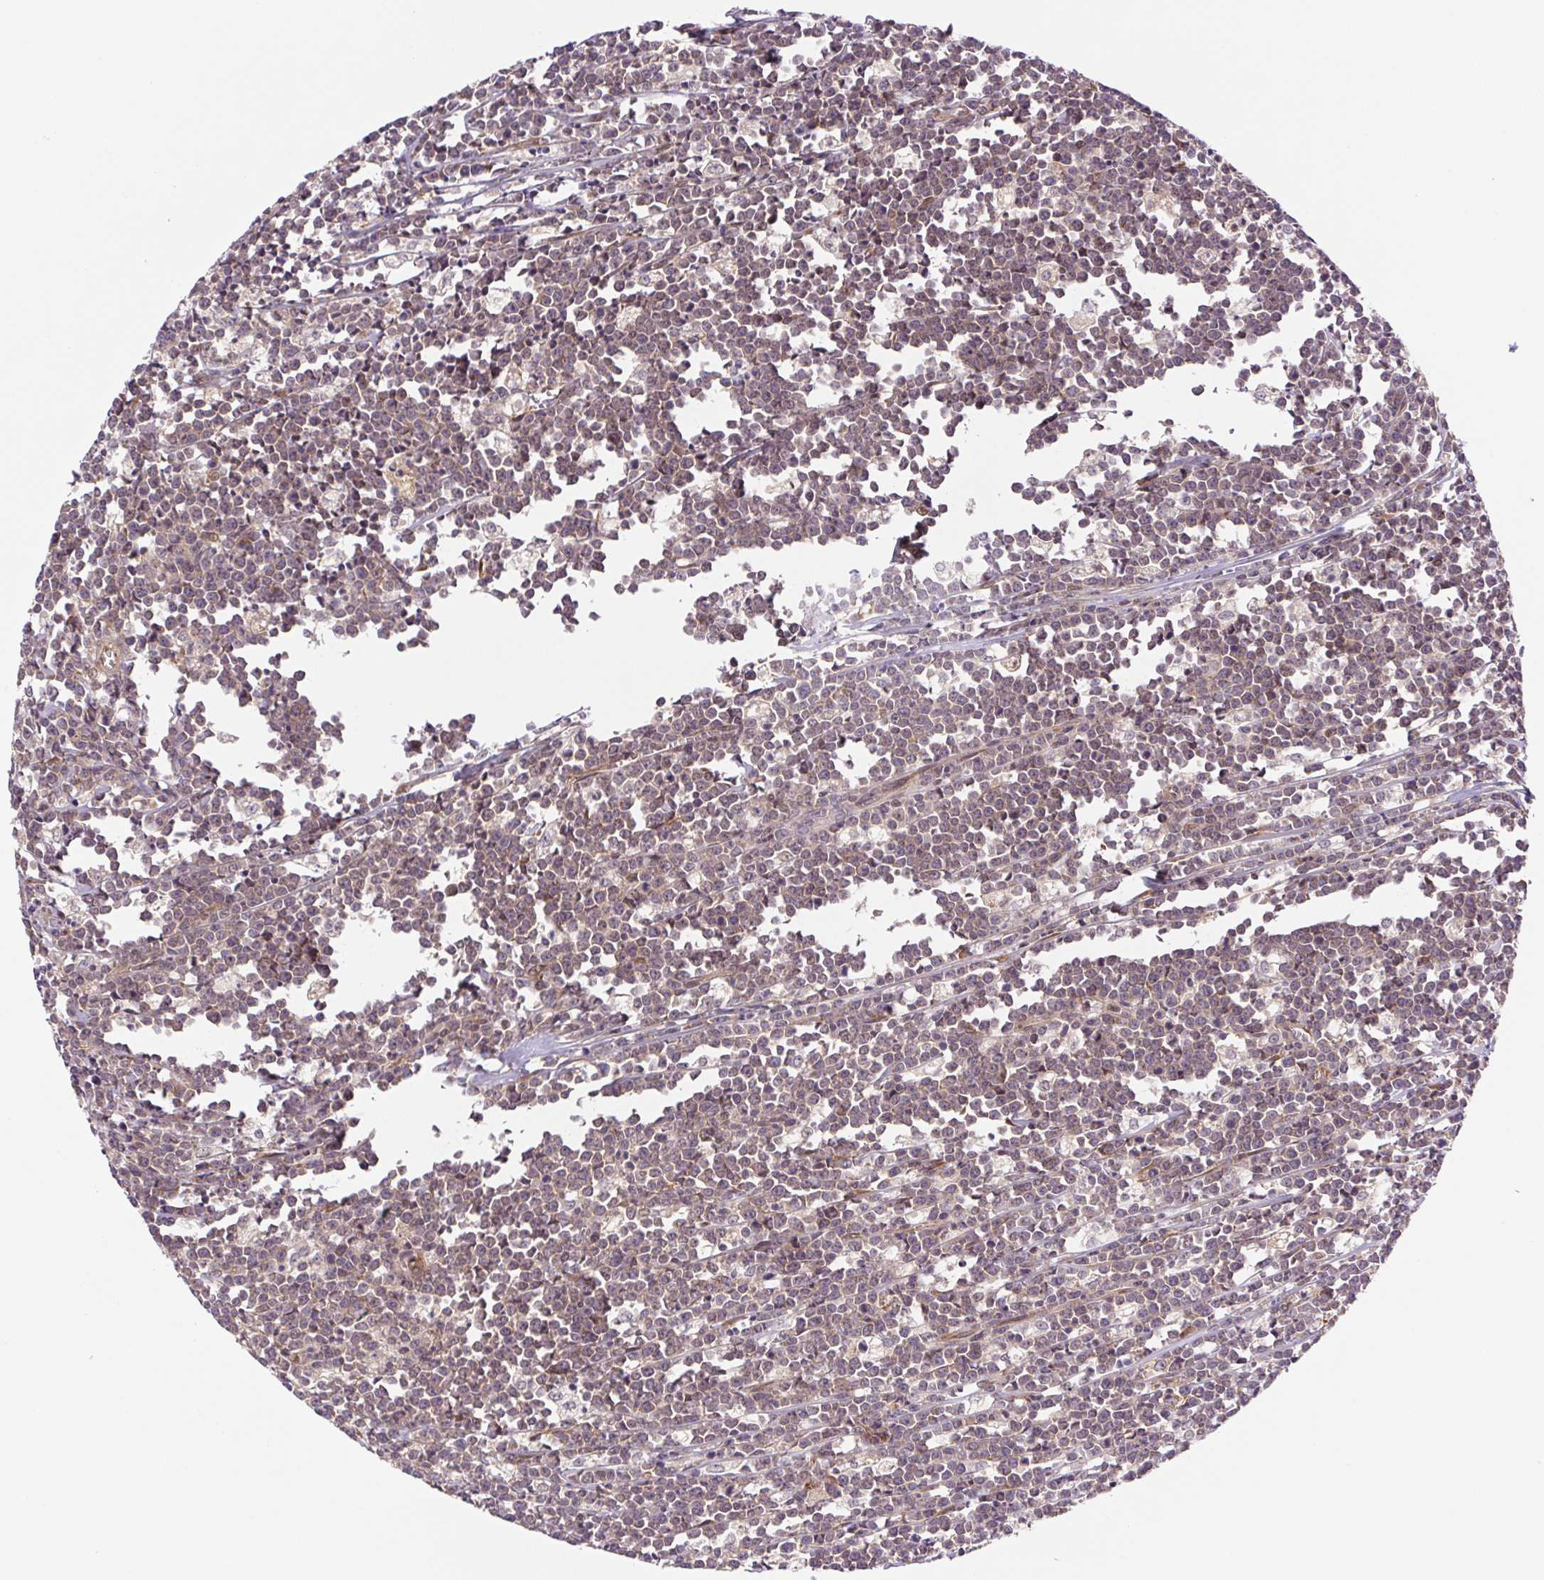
{"staining": {"intensity": "weak", "quantity": "25%-75%", "location": "cytoplasmic/membranous"}, "tissue": "lymphoma", "cell_type": "Tumor cells", "image_type": "cancer", "snomed": [{"axis": "morphology", "description": "Malignant lymphoma, non-Hodgkin's type, High grade"}, {"axis": "topography", "description": "Small intestine"}], "caption": "Lymphoma stained with a protein marker reveals weak staining in tumor cells.", "gene": "LYPD5", "patient": {"sex": "female", "age": 56}}